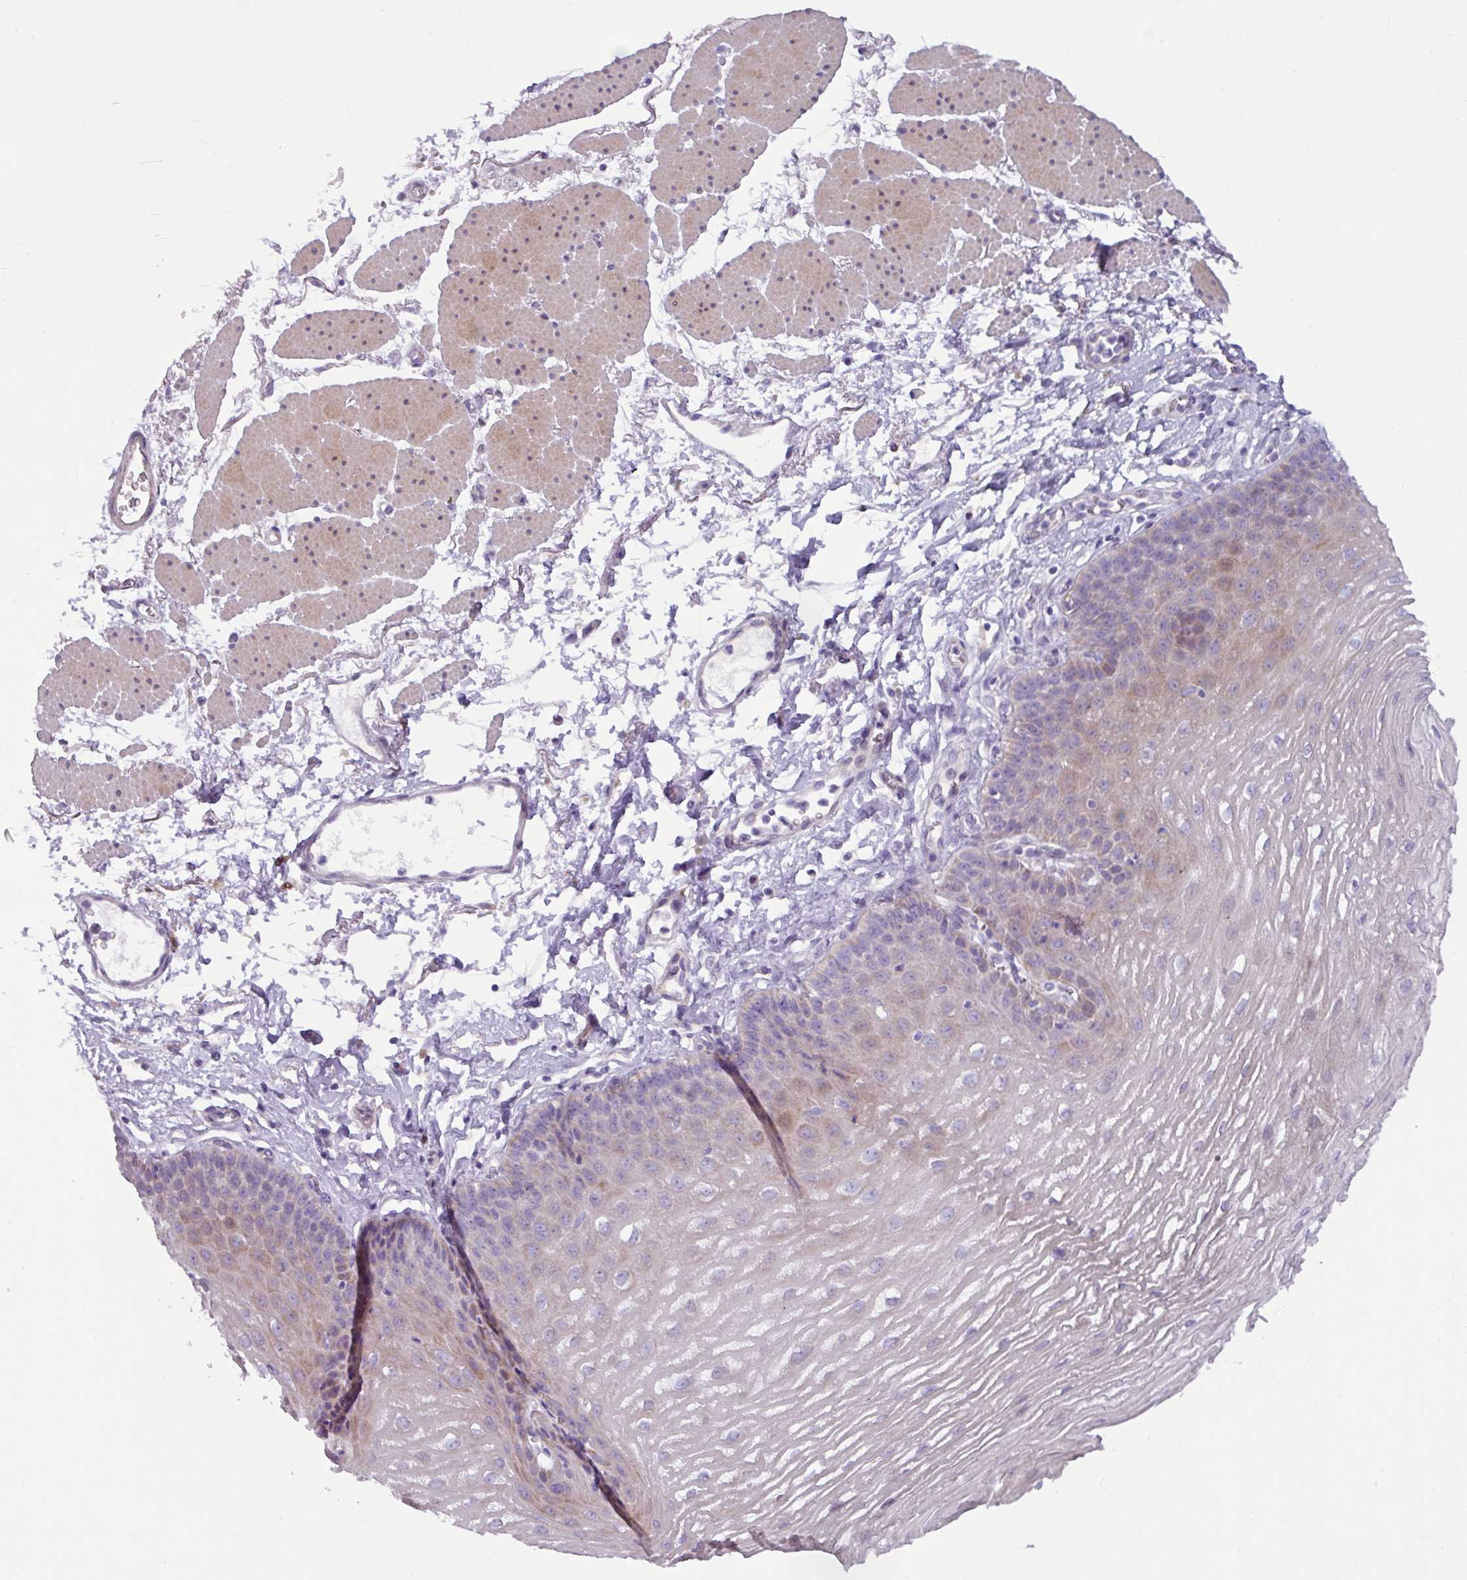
{"staining": {"intensity": "weak", "quantity": "<25%", "location": "cytoplasmic/membranous"}, "tissue": "esophagus", "cell_type": "Squamous epithelial cells", "image_type": "normal", "snomed": [{"axis": "morphology", "description": "Normal tissue, NOS"}, {"axis": "topography", "description": "Esophagus"}], "caption": "The IHC image has no significant staining in squamous epithelial cells of esophagus. (DAB IHC, high magnification).", "gene": "RGS16", "patient": {"sex": "female", "age": 81}}